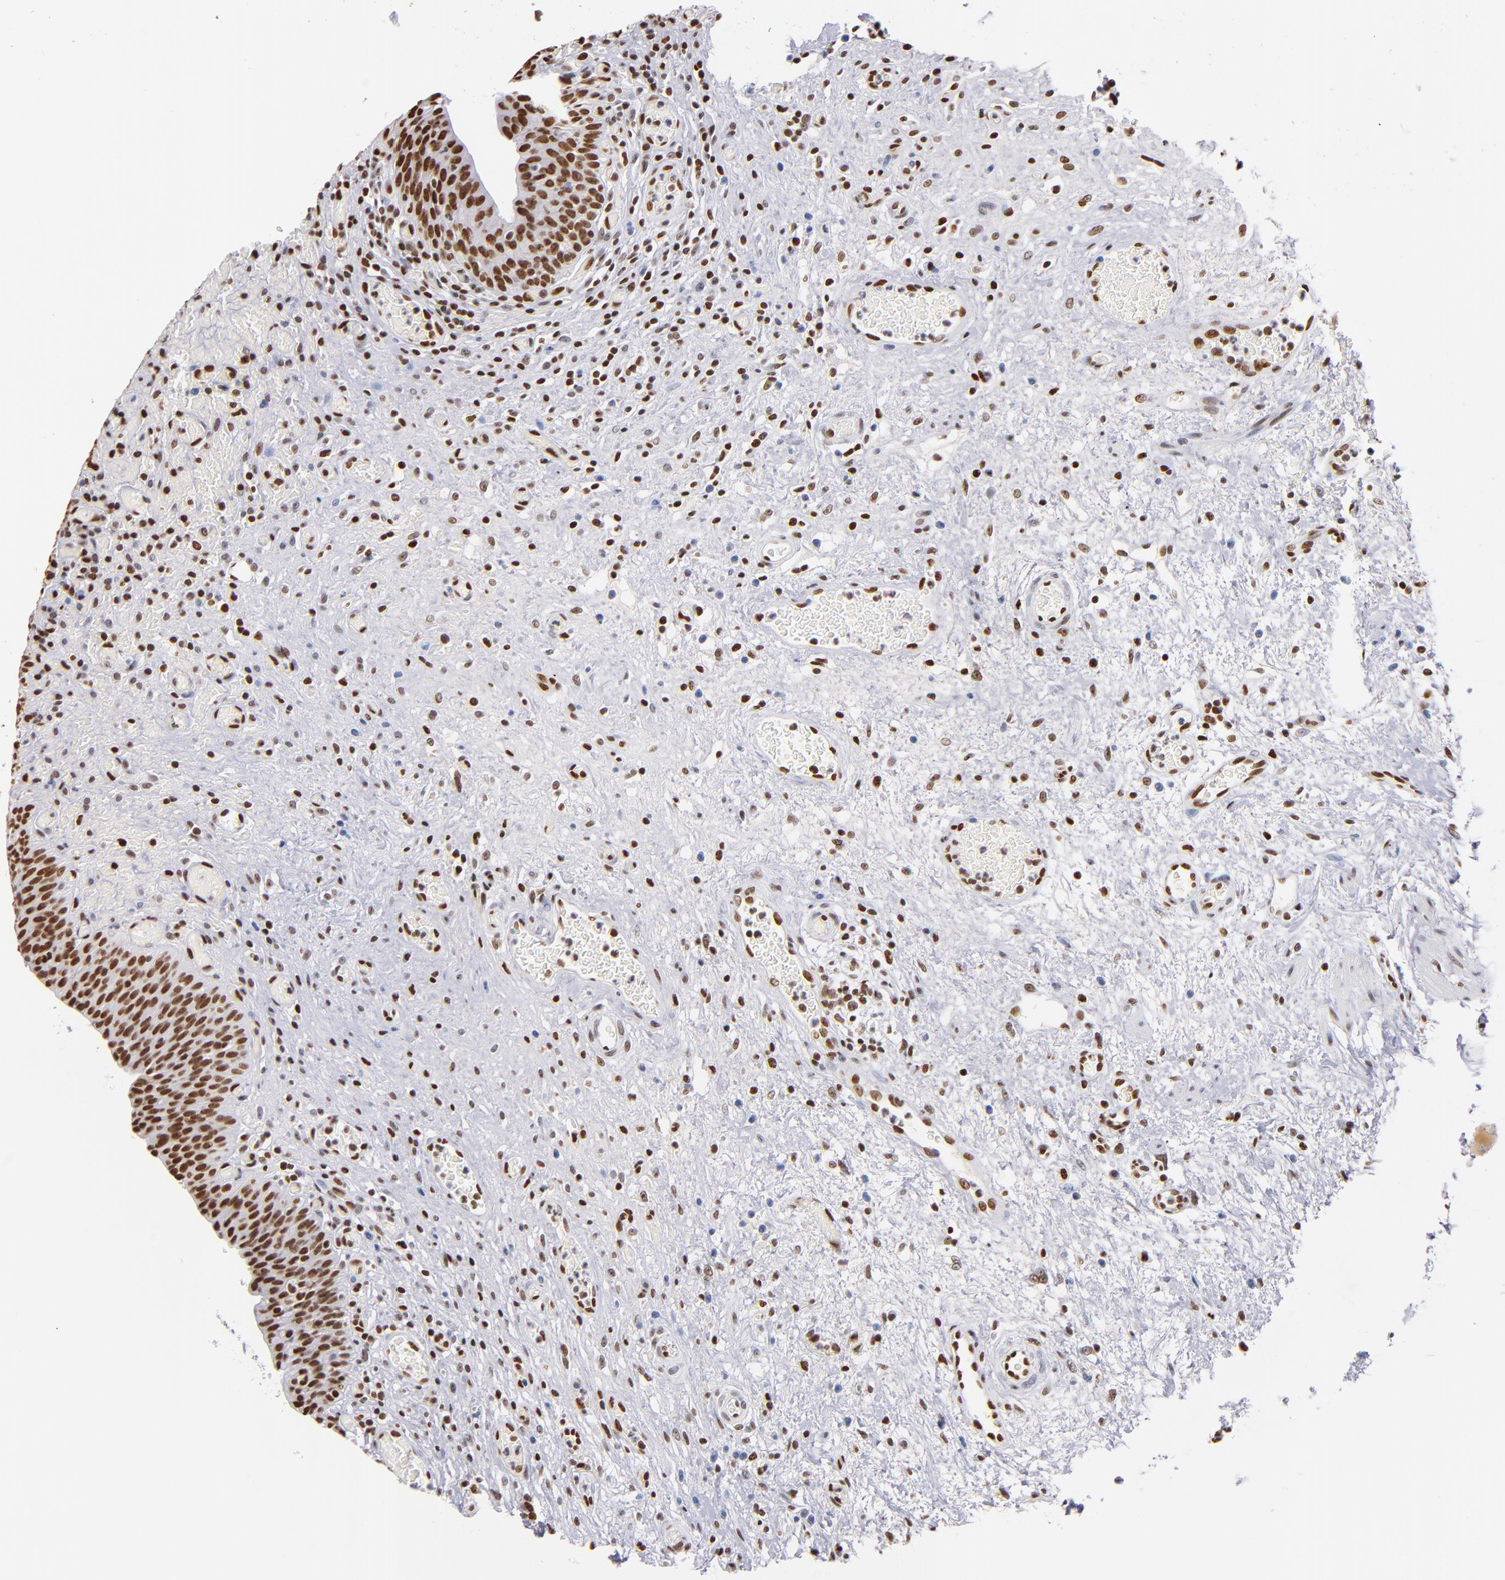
{"staining": {"intensity": "strong", "quantity": ">75%", "location": "nuclear"}, "tissue": "urinary bladder", "cell_type": "Urothelial cells", "image_type": "normal", "snomed": [{"axis": "morphology", "description": "Normal tissue, NOS"}, {"axis": "morphology", "description": "Urothelial carcinoma, High grade"}, {"axis": "topography", "description": "Urinary bladder"}], "caption": "A high amount of strong nuclear positivity is seen in about >75% of urothelial cells in normal urinary bladder.", "gene": "IFI16", "patient": {"sex": "male", "age": 51}}